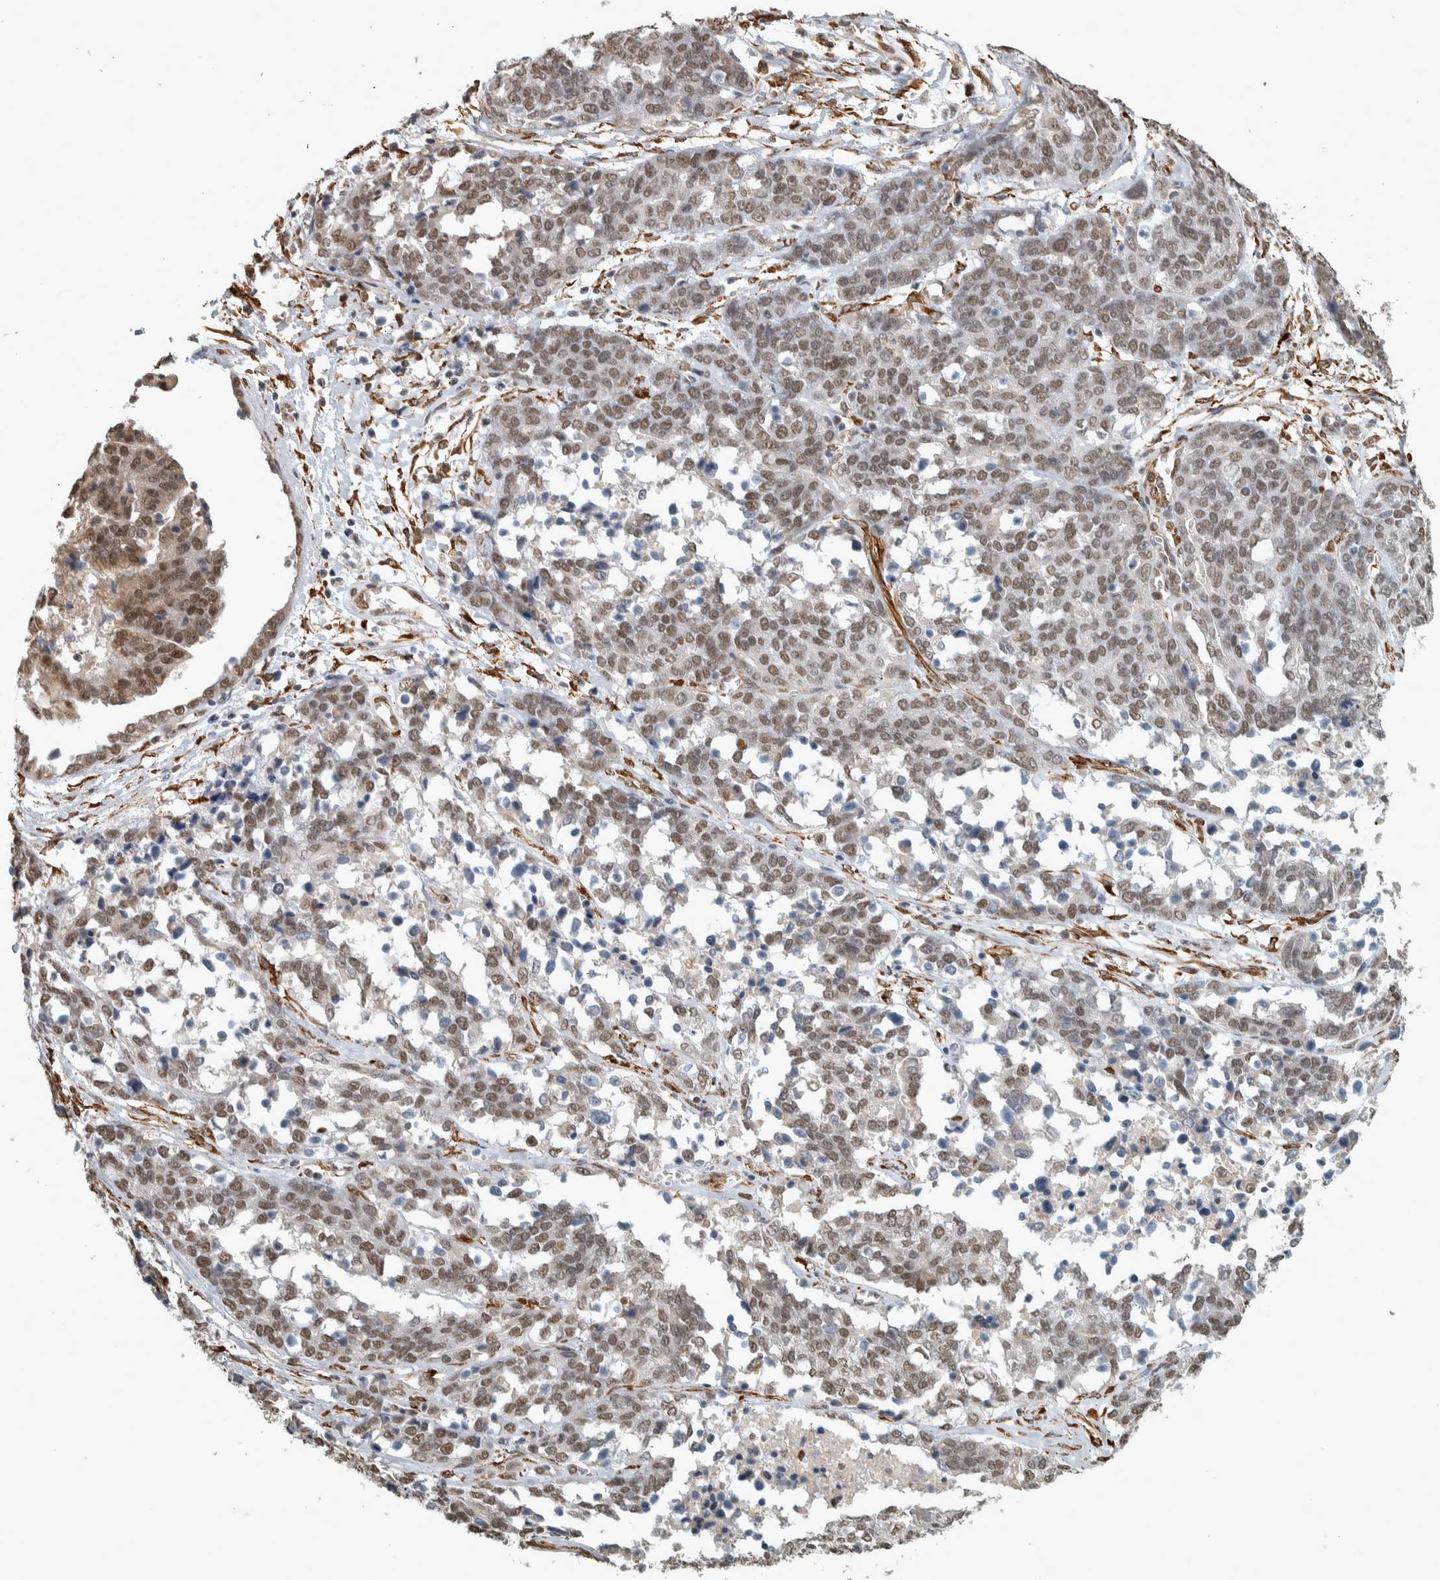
{"staining": {"intensity": "moderate", "quantity": ">75%", "location": "nuclear"}, "tissue": "ovarian cancer", "cell_type": "Tumor cells", "image_type": "cancer", "snomed": [{"axis": "morphology", "description": "Cystadenocarcinoma, serous, NOS"}, {"axis": "topography", "description": "Ovary"}], "caption": "Protein analysis of serous cystadenocarcinoma (ovarian) tissue displays moderate nuclear staining in about >75% of tumor cells.", "gene": "DDX42", "patient": {"sex": "female", "age": 44}}